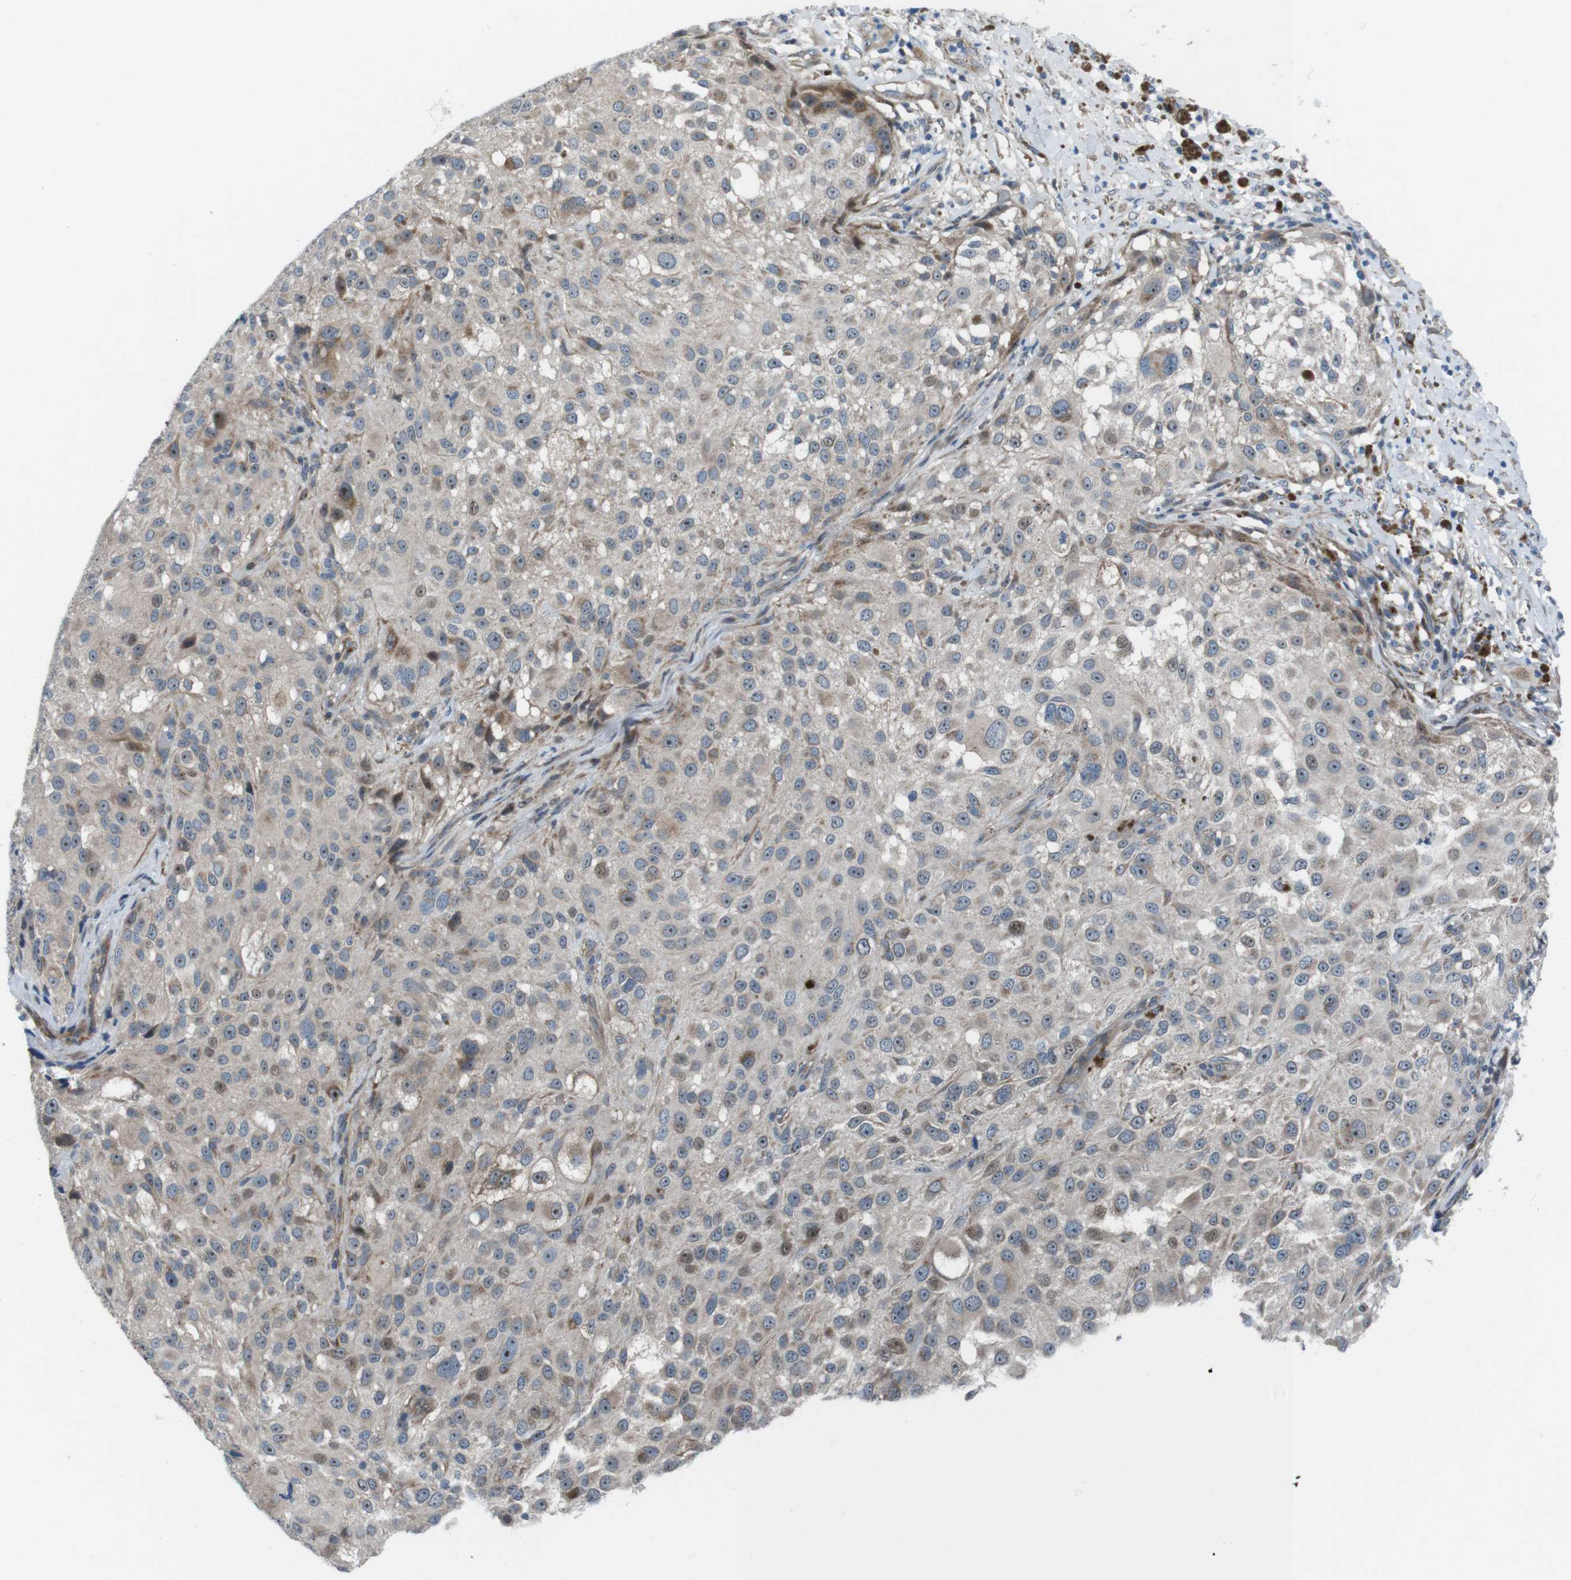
{"staining": {"intensity": "weak", "quantity": "25%-75%", "location": "cytoplasmic/membranous"}, "tissue": "melanoma", "cell_type": "Tumor cells", "image_type": "cancer", "snomed": [{"axis": "morphology", "description": "Necrosis, NOS"}, {"axis": "morphology", "description": "Malignant melanoma, NOS"}, {"axis": "topography", "description": "Skin"}], "caption": "The photomicrograph displays immunohistochemical staining of melanoma. There is weak cytoplasmic/membranous positivity is present in about 25%-75% of tumor cells.", "gene": "FAM174B", "patient": {"sex": "female", "age": 87}}